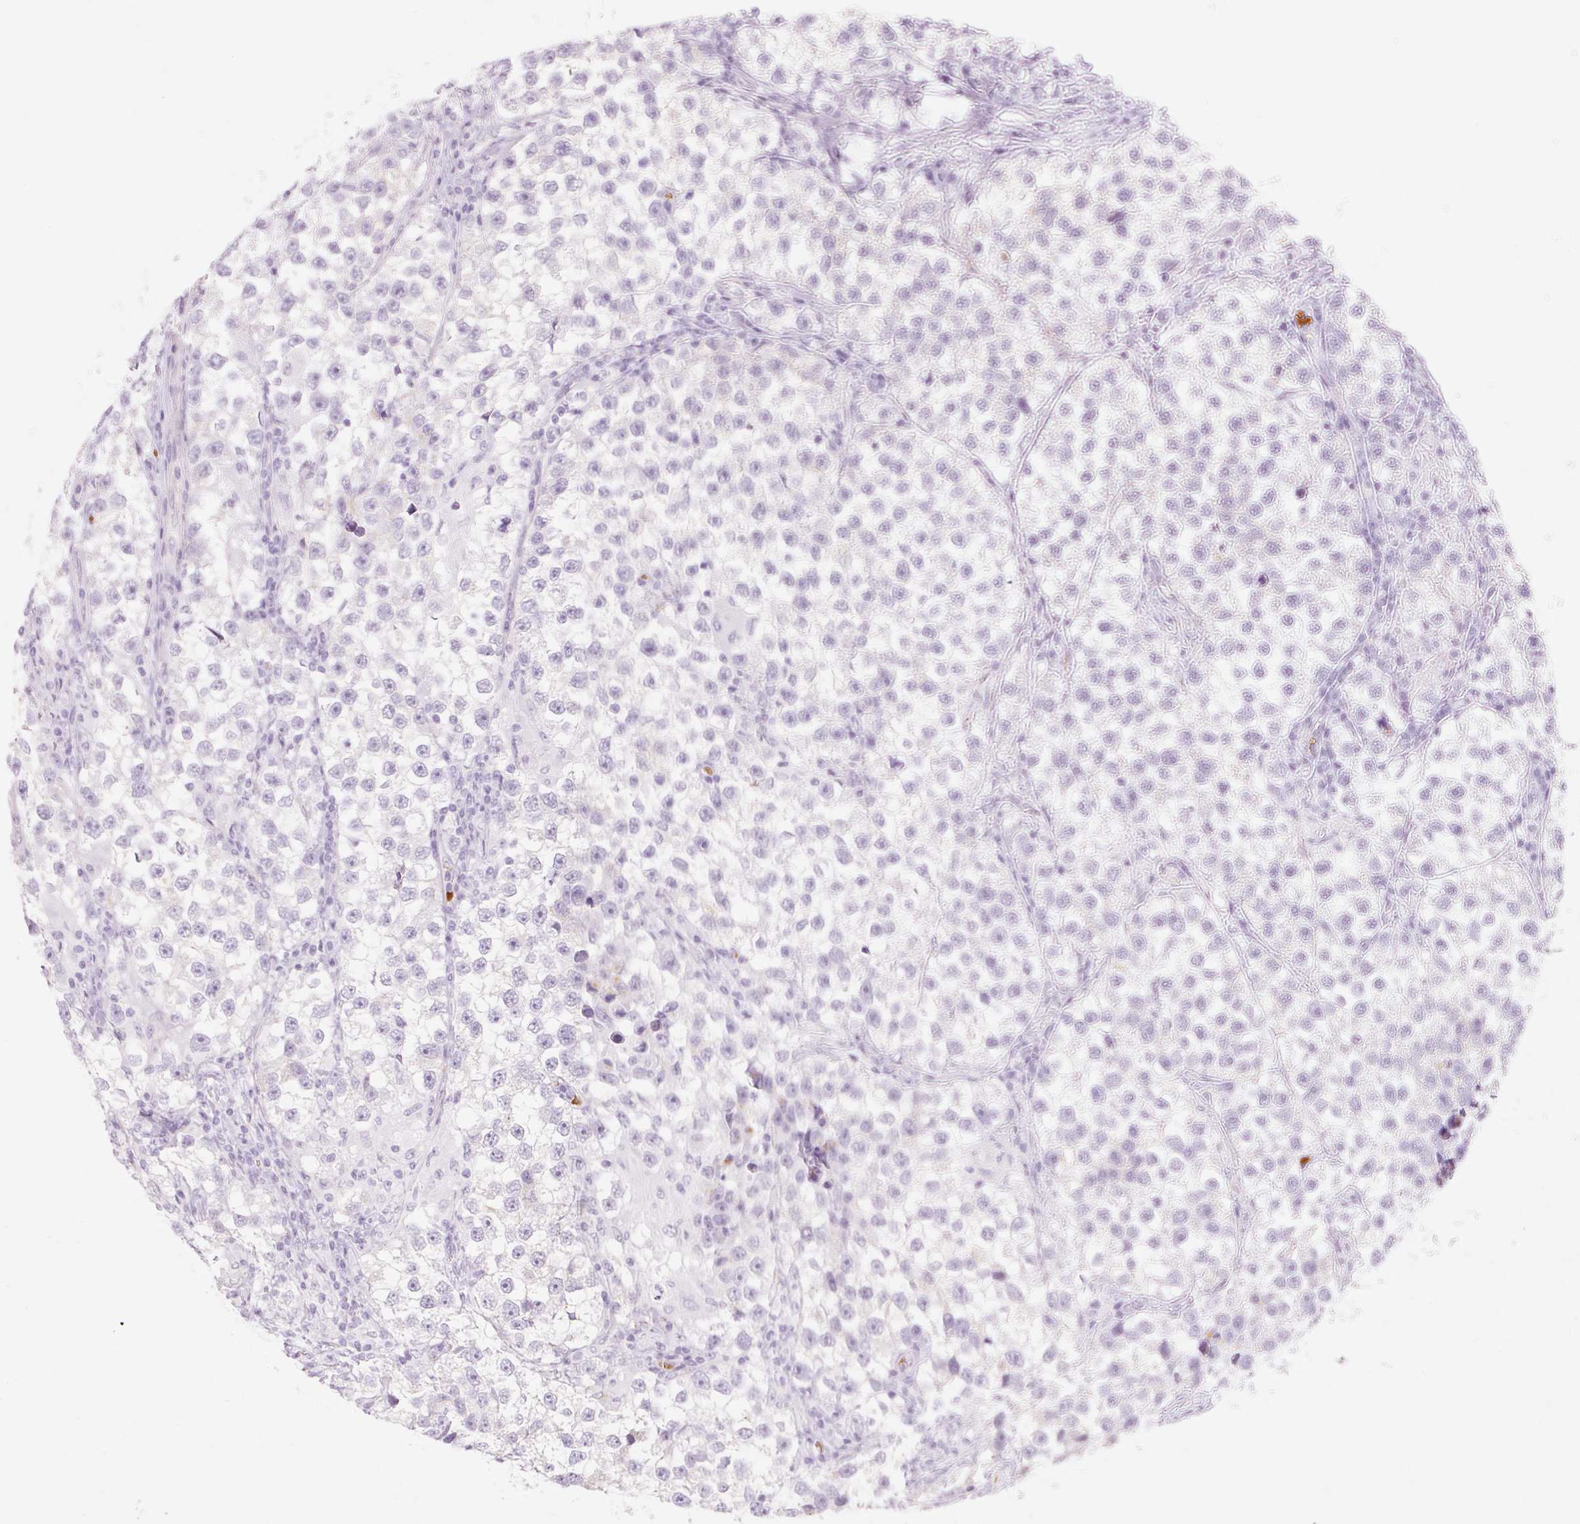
{"staining": {"intensity": "negative", "quantity": "none", "location": "none"}, "tissue": "testis cancer", "cell_type": "Tumor cells", "image_type": "cancer", "snomed": [{"axis": "morphology", "description": "Seminoma, NOS"}, {"axis": "topography", "description": "Testis"}], "caption": "There is no significant positivity in tumor cells of testis cancer.", "gene": "TAF1L", "patient": {"sex": "male", "age": 46}}